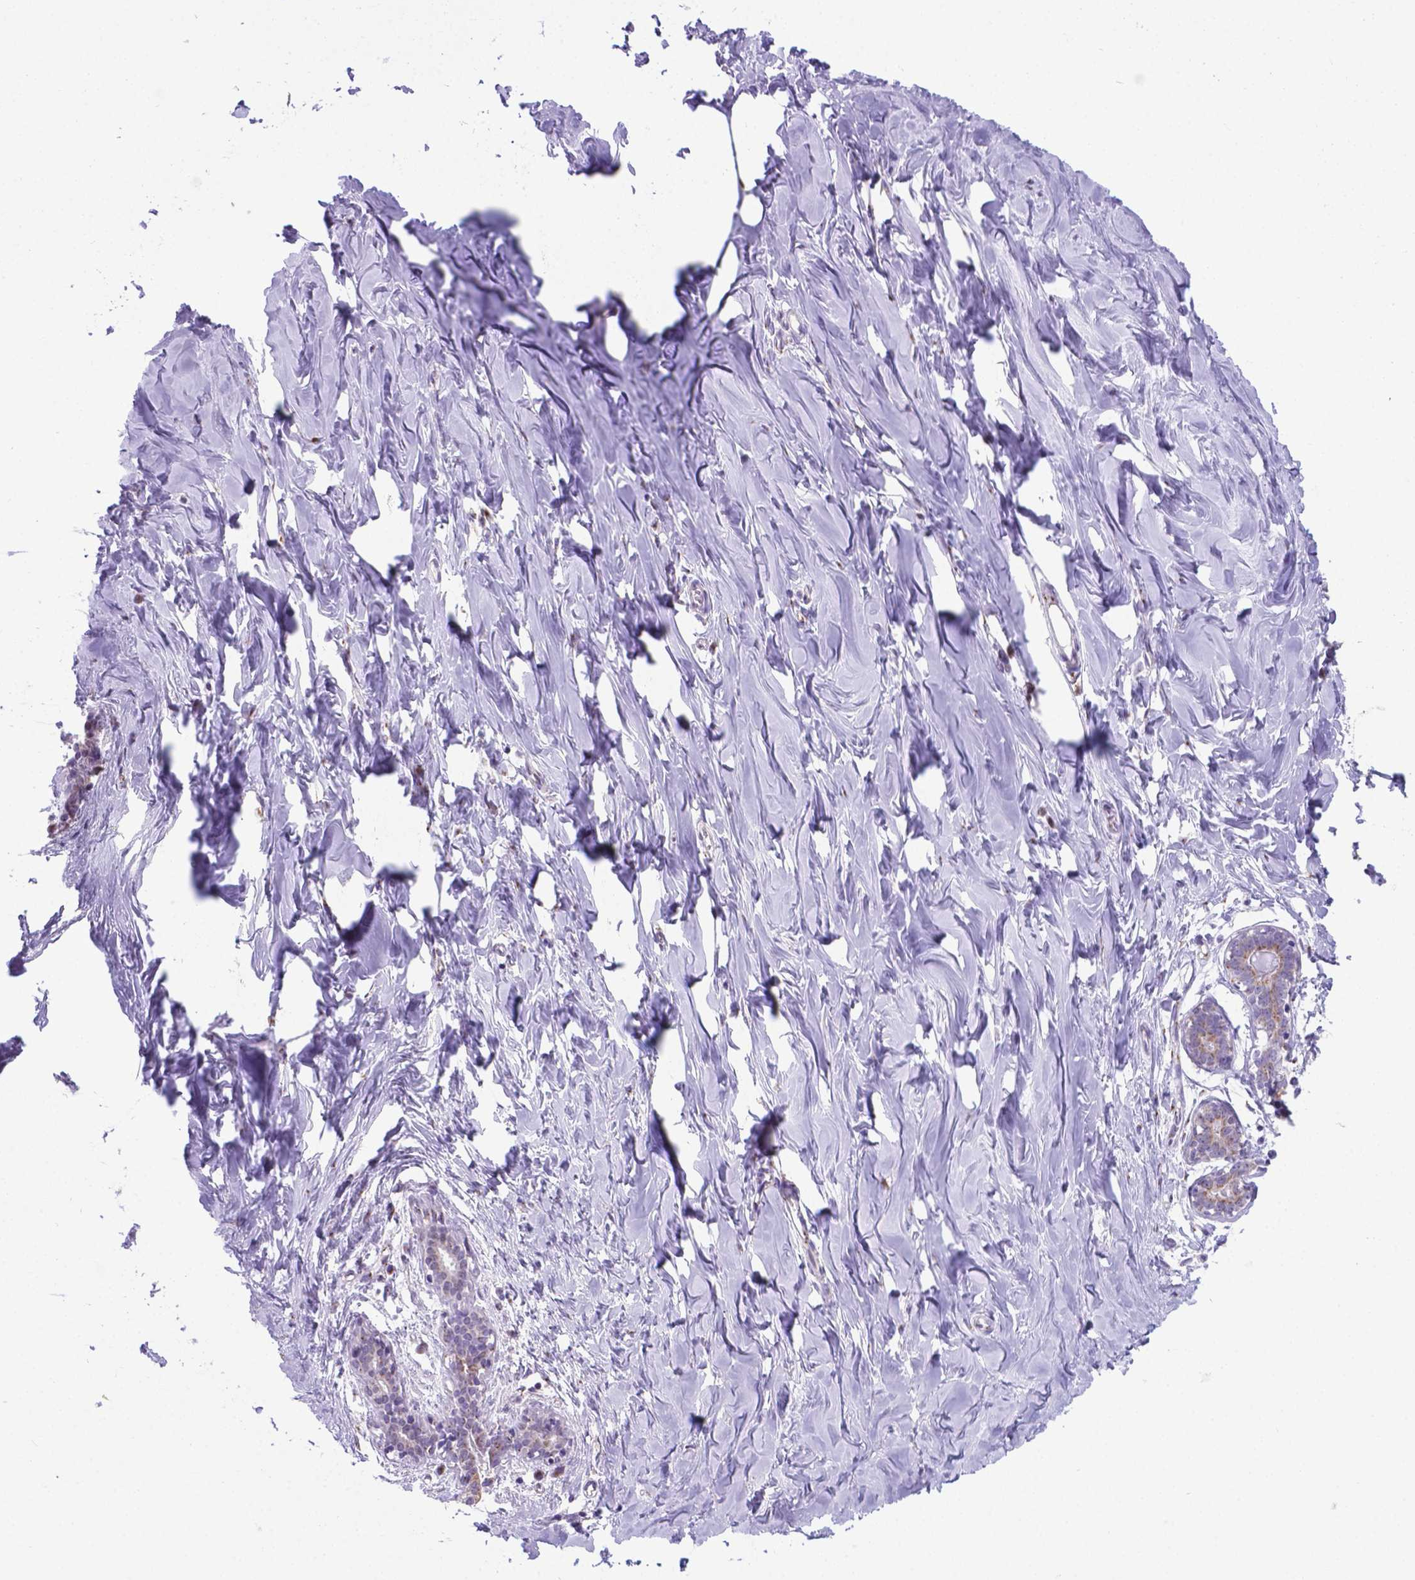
{"staining": {"intensity": "moderate", "quantity": "<25%", "location": "nuclear"}, "tissue": "breast", "cell_type": "Adipocytes", "image_type": "normal", "snomed": [{"axis": "morphology", "description": "Normal tissue, NOS"}, {"axis": "topography", "description": "Breast"}], "caption": "A brown stain shows moderate nuclear positivity of a protein in adipocytes of normal breast. The staining was performed using DAB, with brown indicating positive protein expression. Nuclei are stained blue with hematoxylin.", "gene": "MRPL10", "patient": {"sex": "female", "age": 27}}